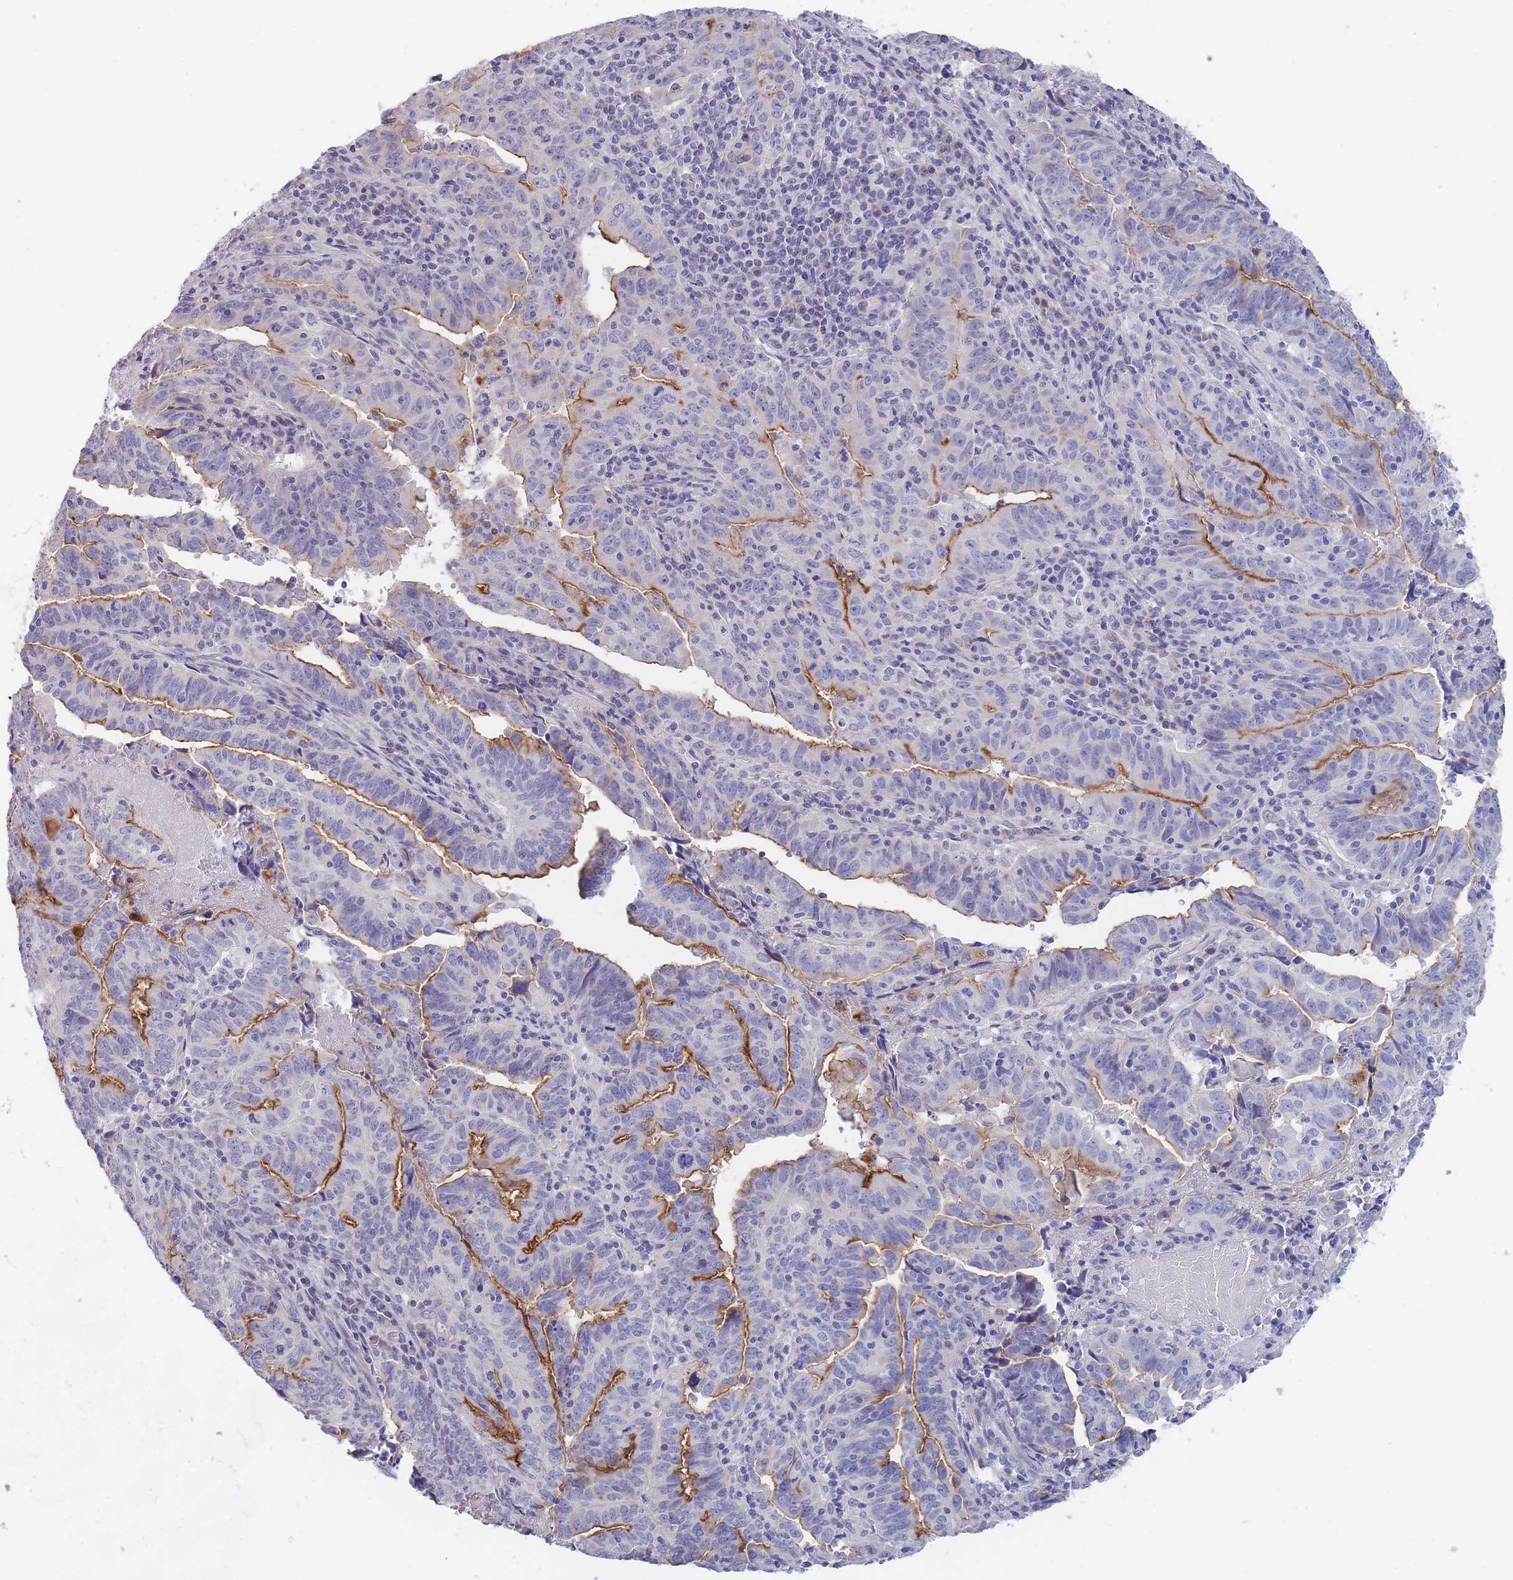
{"staining": {"intensity": "moderate", "quantity": "<25%", "location": "cytoplasmic/membranous"}, "tissue": "endometrial cancer", "cell_type": "Tumor cells", "image_type": "cancer", "snomed": [{"axis": "morphology", "description": "Adenocarcinoma, NOS"}, {"axis": "topography", "description": "Endometrium"}], "caption": "This photomicrograph shows IHC staining of human endometrial cancer (adenocarcinoma), with low moderate cytoplasmic/membranous staining in approximately <25% of tumor cells.", "gene": "PIGU", "patient": {"sex": "female", "age": 60}}